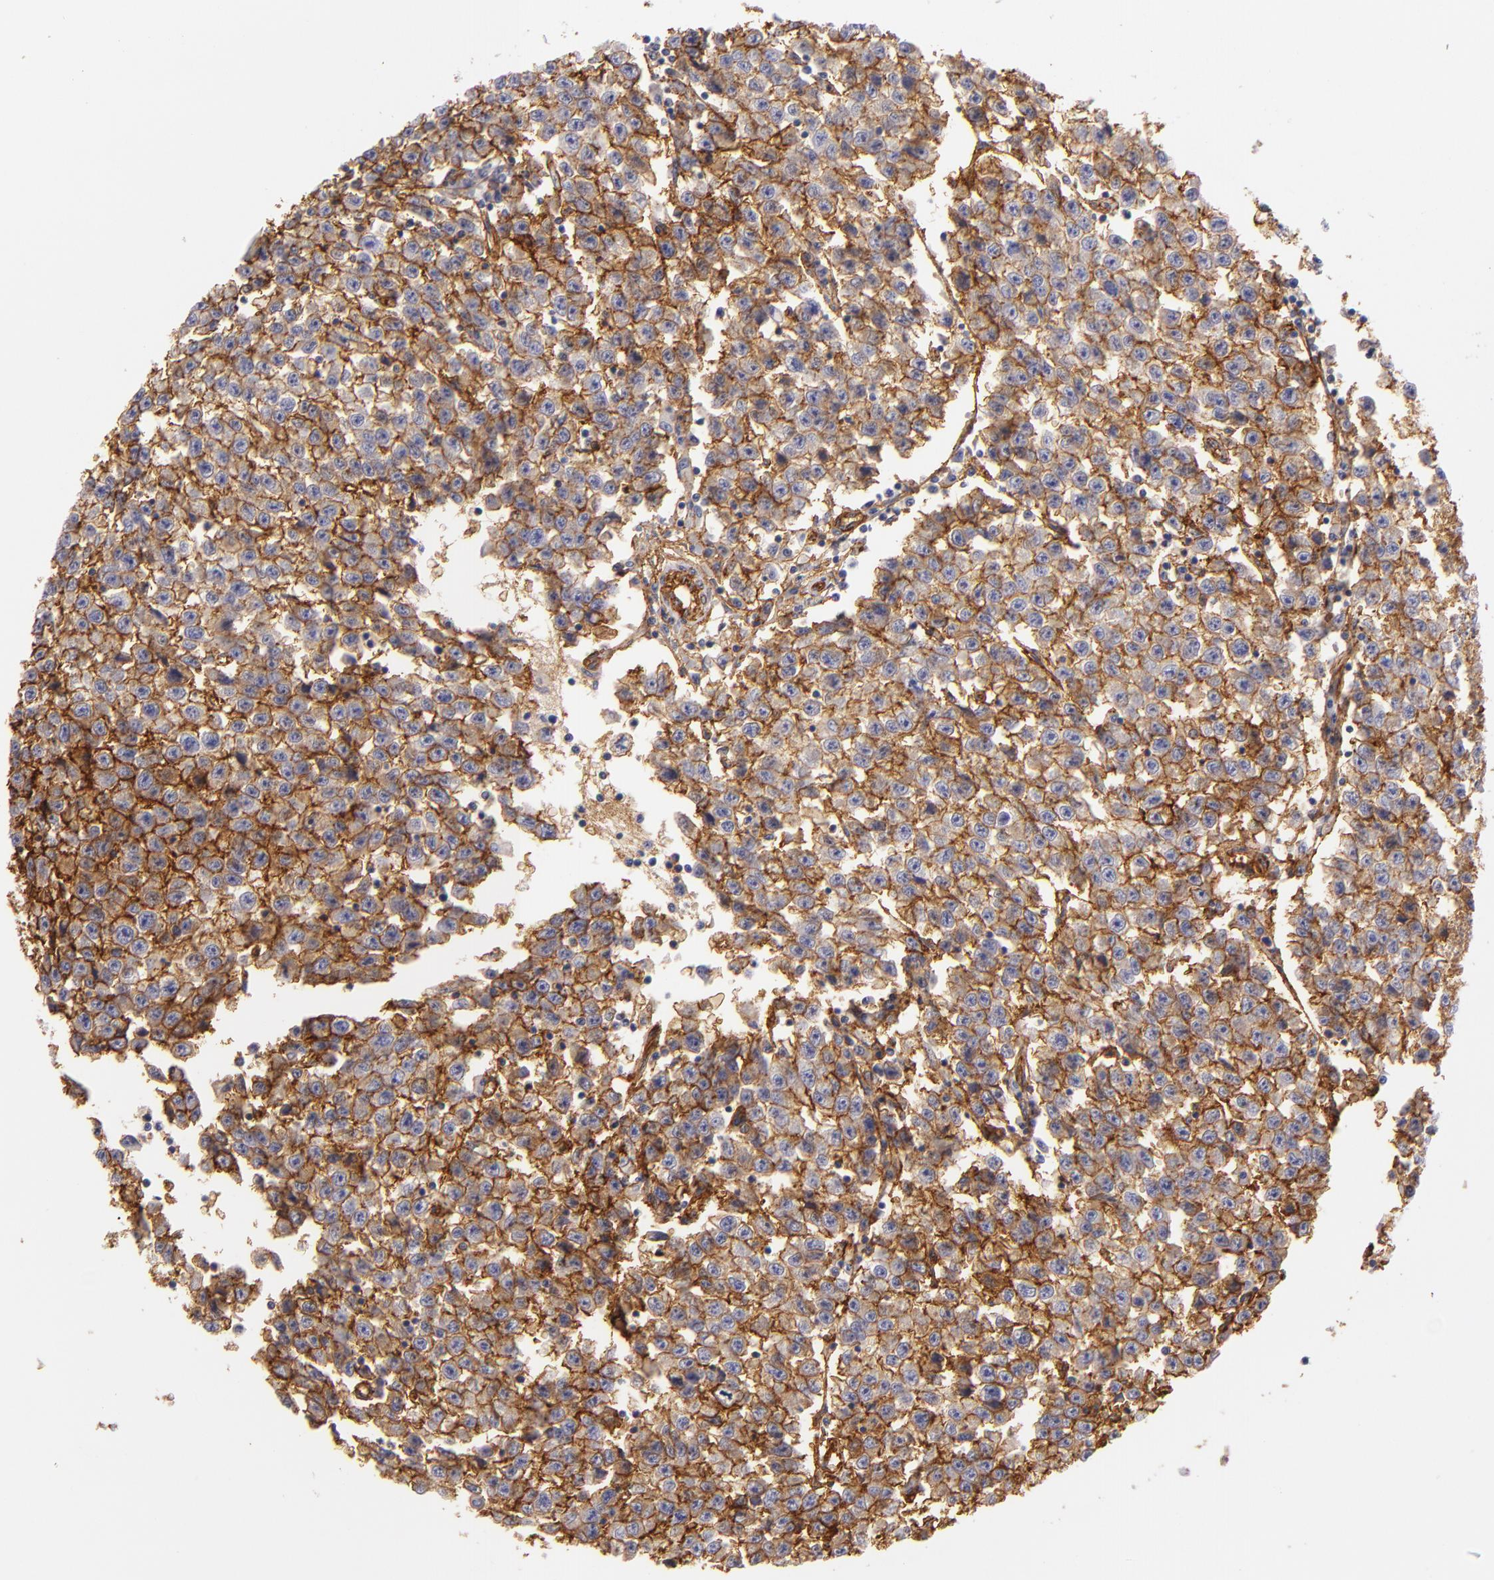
{"staining": {"intensity": "moderate", "quantity": ">75%", "location": "cytoplasmic/membranous"}, "tissue": "testis cancer", "cell_type": "Tumor cells", "image_type": "cancer", "snomed": [{"axis": "morphology", "description": "Seminoma, NOS"}, {"axis": "topography", "description": "Testis"}], "caption": "Protein staining exhibits moderate cytoplasmic/membranous expression in about >75% of tumor cells in testis seminoma.", "gene": "CD151", "patient": {"sex": "male", "age": 35}}